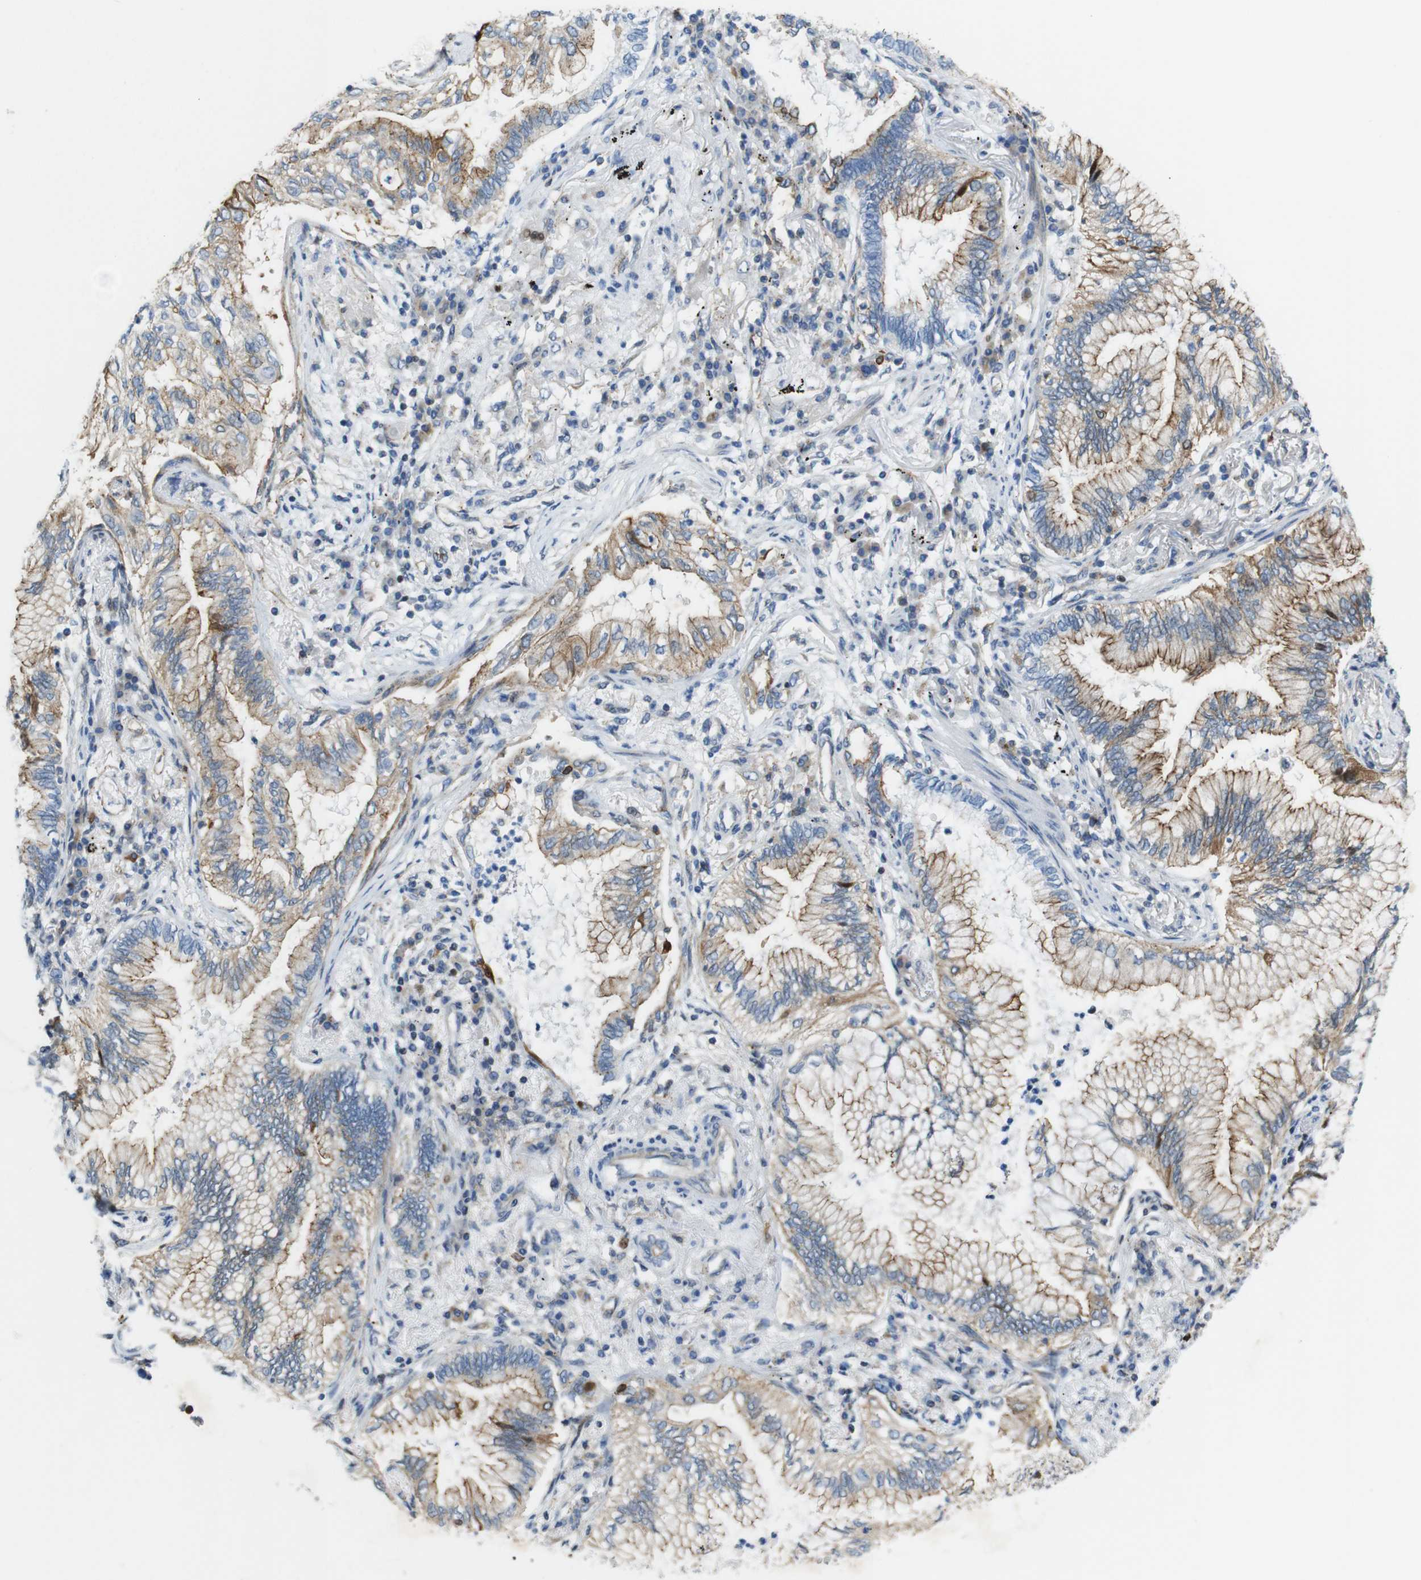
{"staining": {"intensity": "moderate", "quantity": "25%-75%", "location": "cytoplasmic/membranous"}, "tissue": "lung cancer", "cell_type": "Tumor cells", "image_type": "cancer", "snomed": [{"axis": "morphology", "description": "Normal tissue, NOS"}, {"axis": "morphology", "description": "Adenocarcinoma, NOS"}, {"axis": "topography", "description": "Bronchus"}, {"axis": "topography", "description": "Lung"}], "caption": "Adenocarcinoma (lung) stained with DAB (3,3'-diaminobenzidine) IHC displays medium levels of moderate cytoplasmic/membranous staining in approximately 25%-75% of tumor cells.", "gene": "TJP3", "patient": {"sex": "female", "age": 70}}